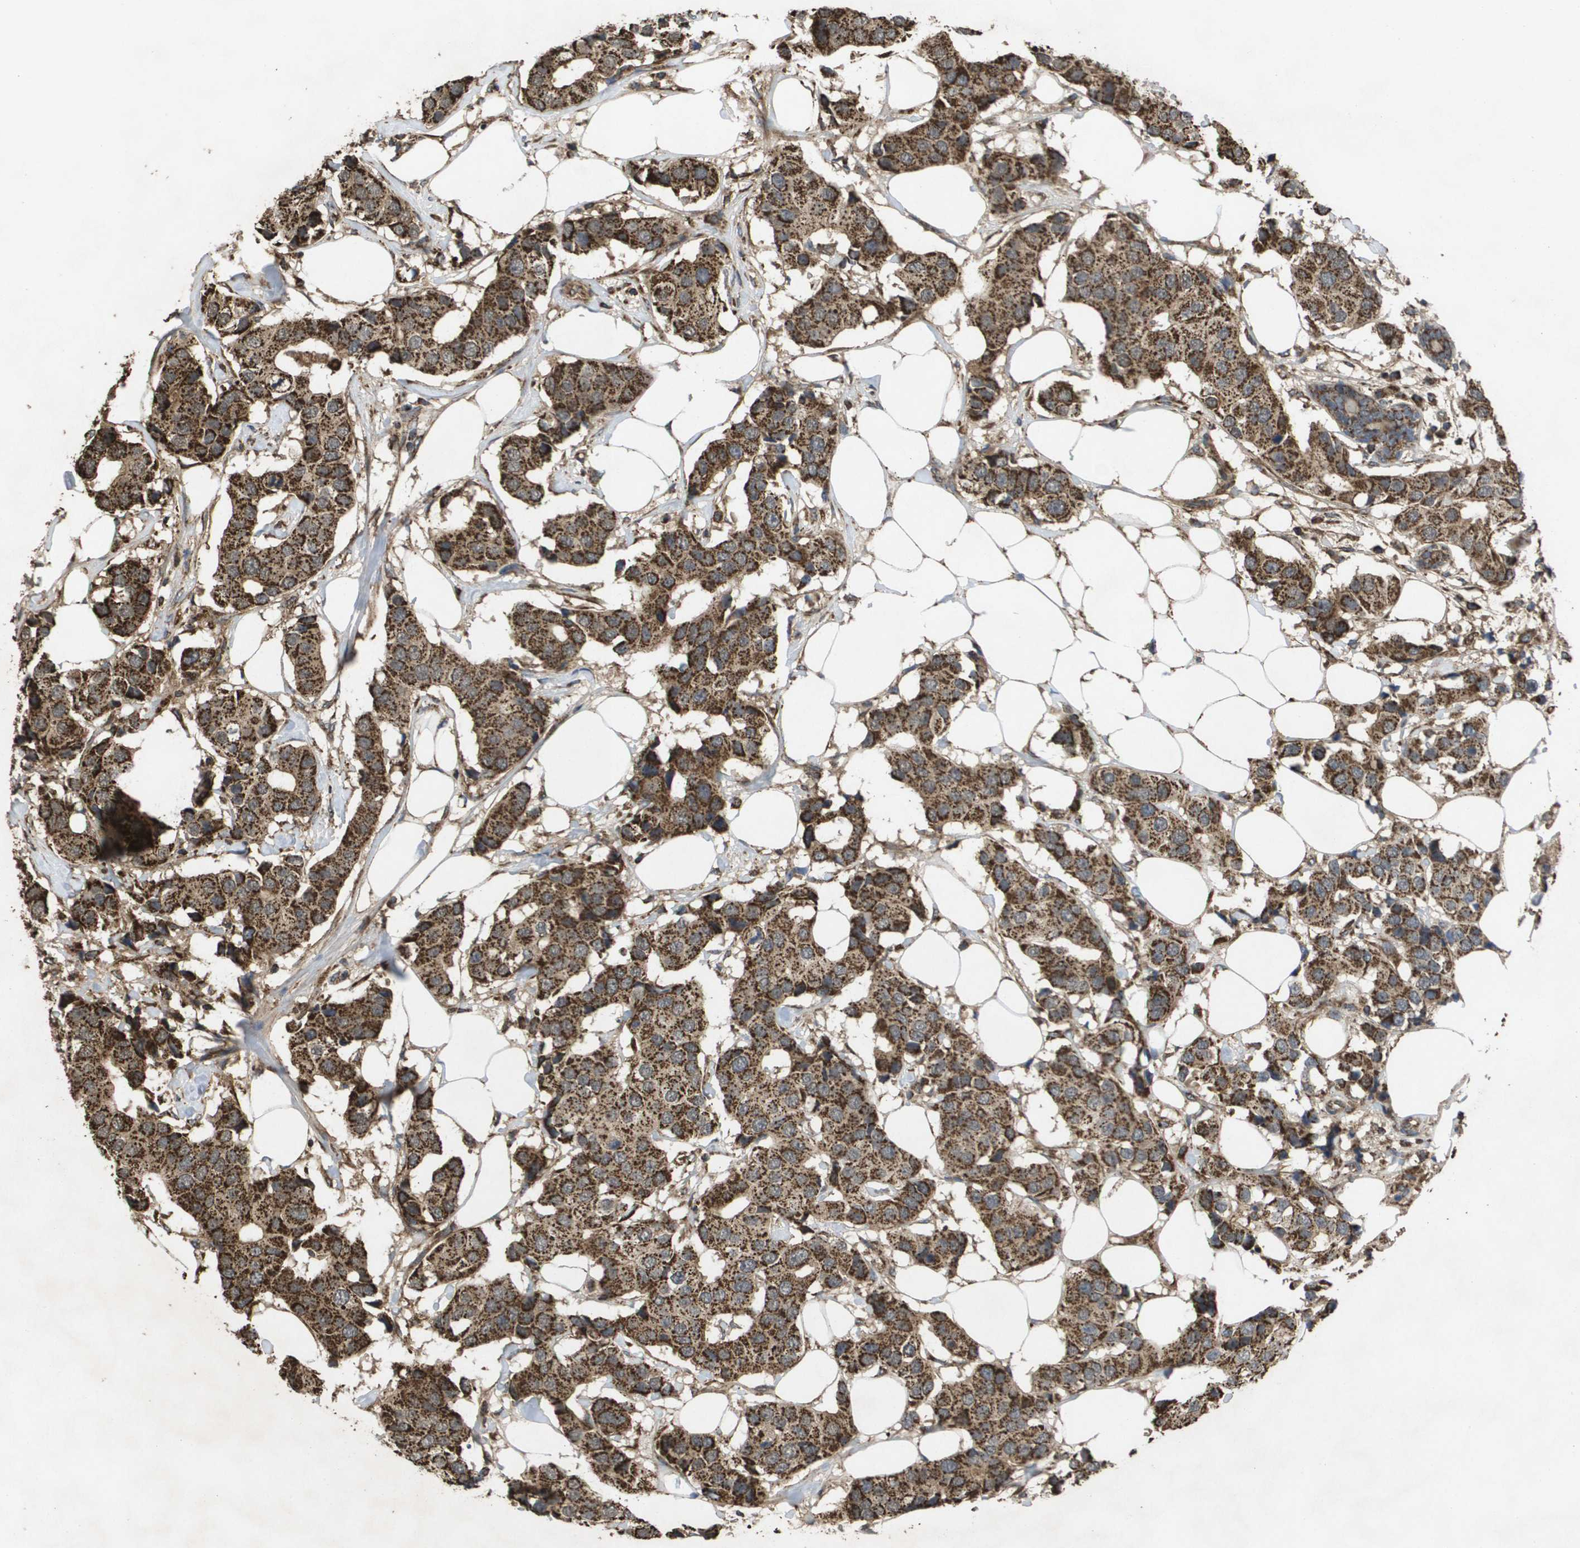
{"staining": {"intensity": "strong", "quantity": ">75%", "location": "cytoplasmic/membranous"}, "tissue": "breast cancer", "cell_type": "Tumor cells", "image_type": "cancer", "snomed": [{"axis": "morphology", "description": "Normal tissue, NOS"}, {"axis": "morphology", "description": "Duct carcinoma"}, {"axis": "topography", "description": "Breast"}], "caption": "Invasive ductal carcinoma (breast) stained for a protein displays strong cytoplasmic/membranous positivity in tumor cells. (DAB IHC with brightfield microscopy, high magnification).", "gene": "HSPE1", "patient": {"sex": "female", "age": 39}}